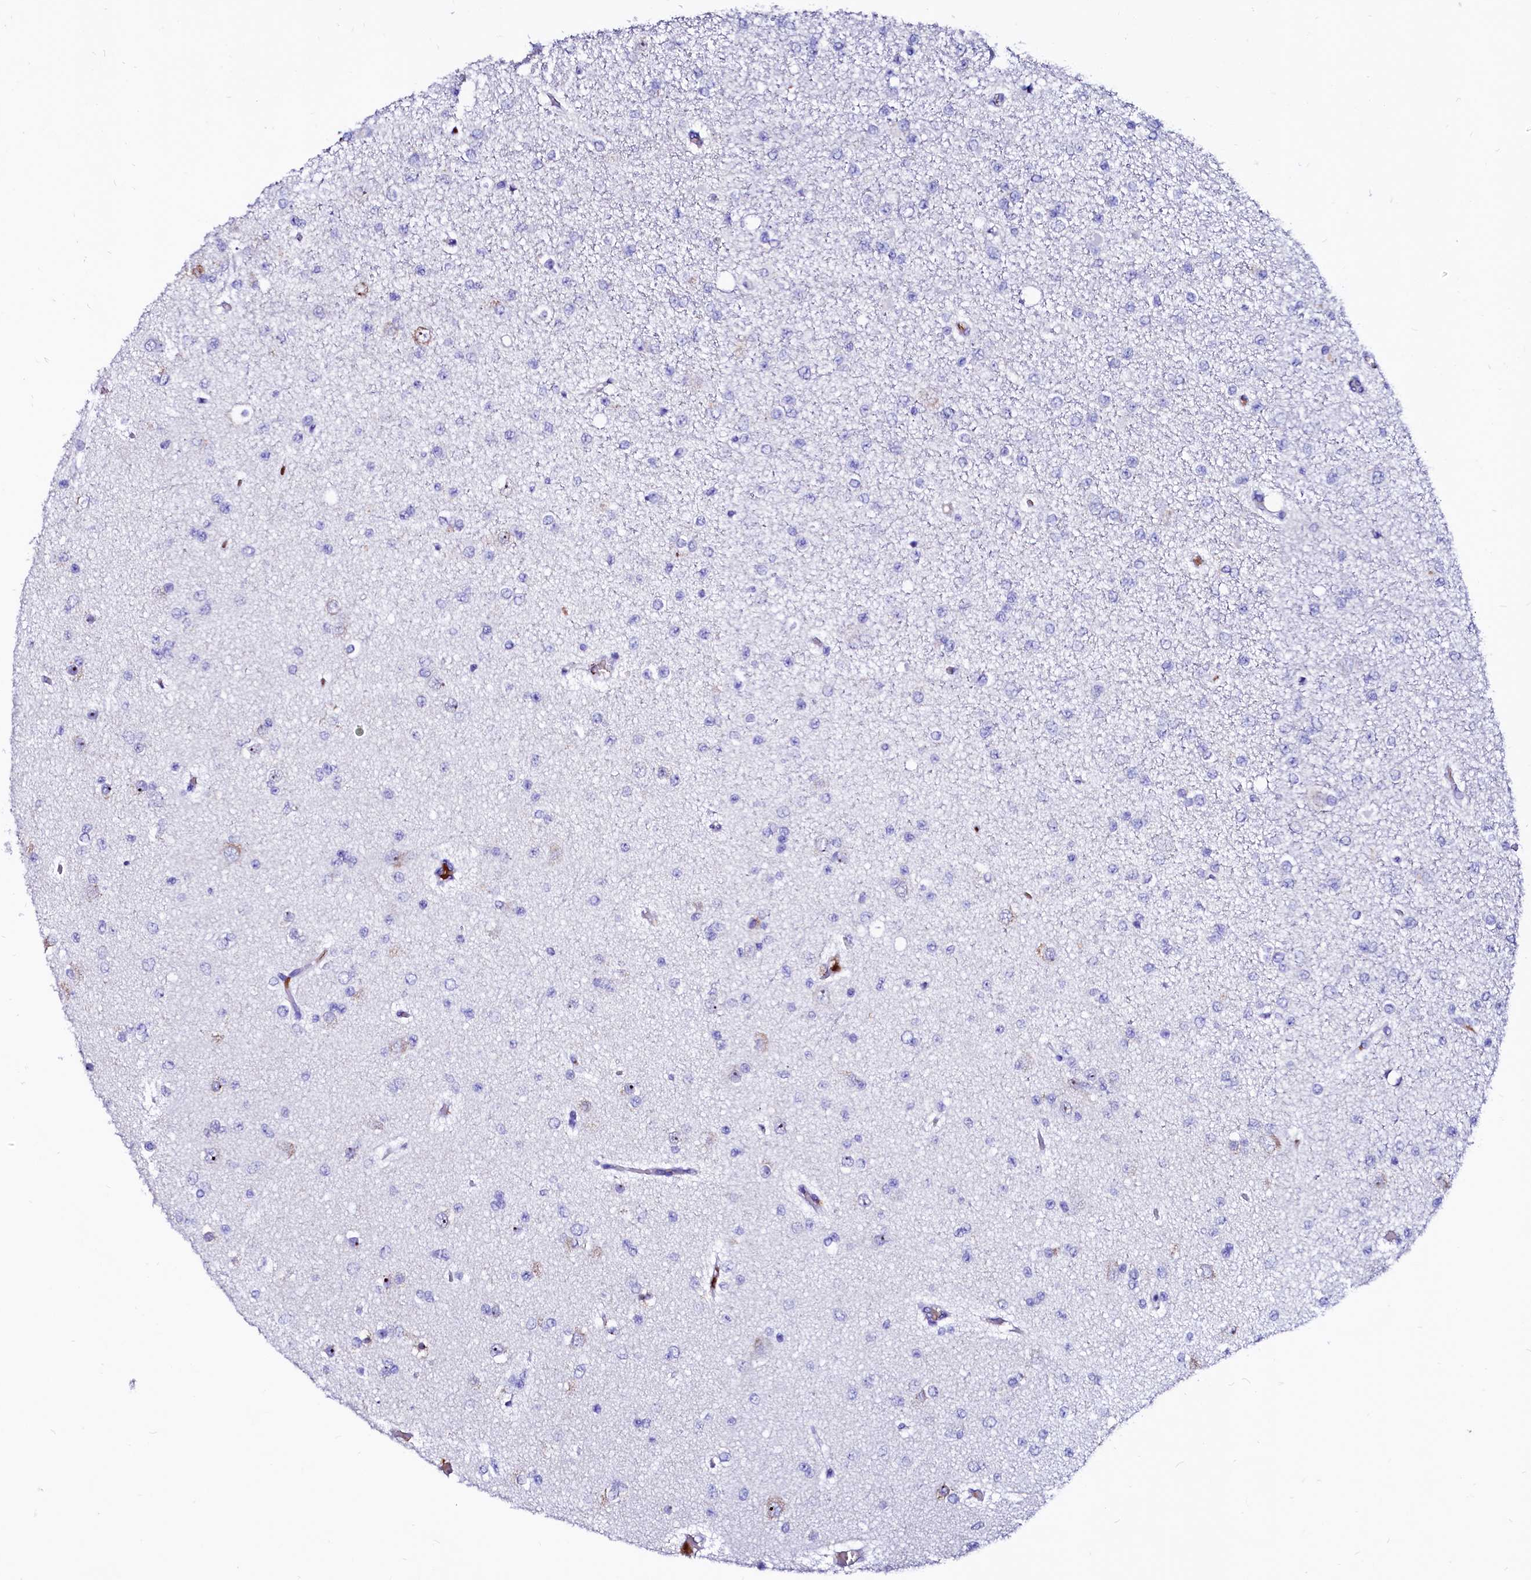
{"staining": {"intensity": "negative", "quantity": "none", "location": "none"}, "tissue": "glioma", "cell_type": "Tumor cells", "image_type": "cancer", "snomed": [{"axis": "morphology", "description": "Glioma, malignant, Low grade"}, {"axis": "topography", "description": "Brain"}], "caption": "Photomicrograph shows no significant protein staining in tumor cells of glioma.", "gene": "RAB27A", "patient": {"sex": "female", "age": 22}}